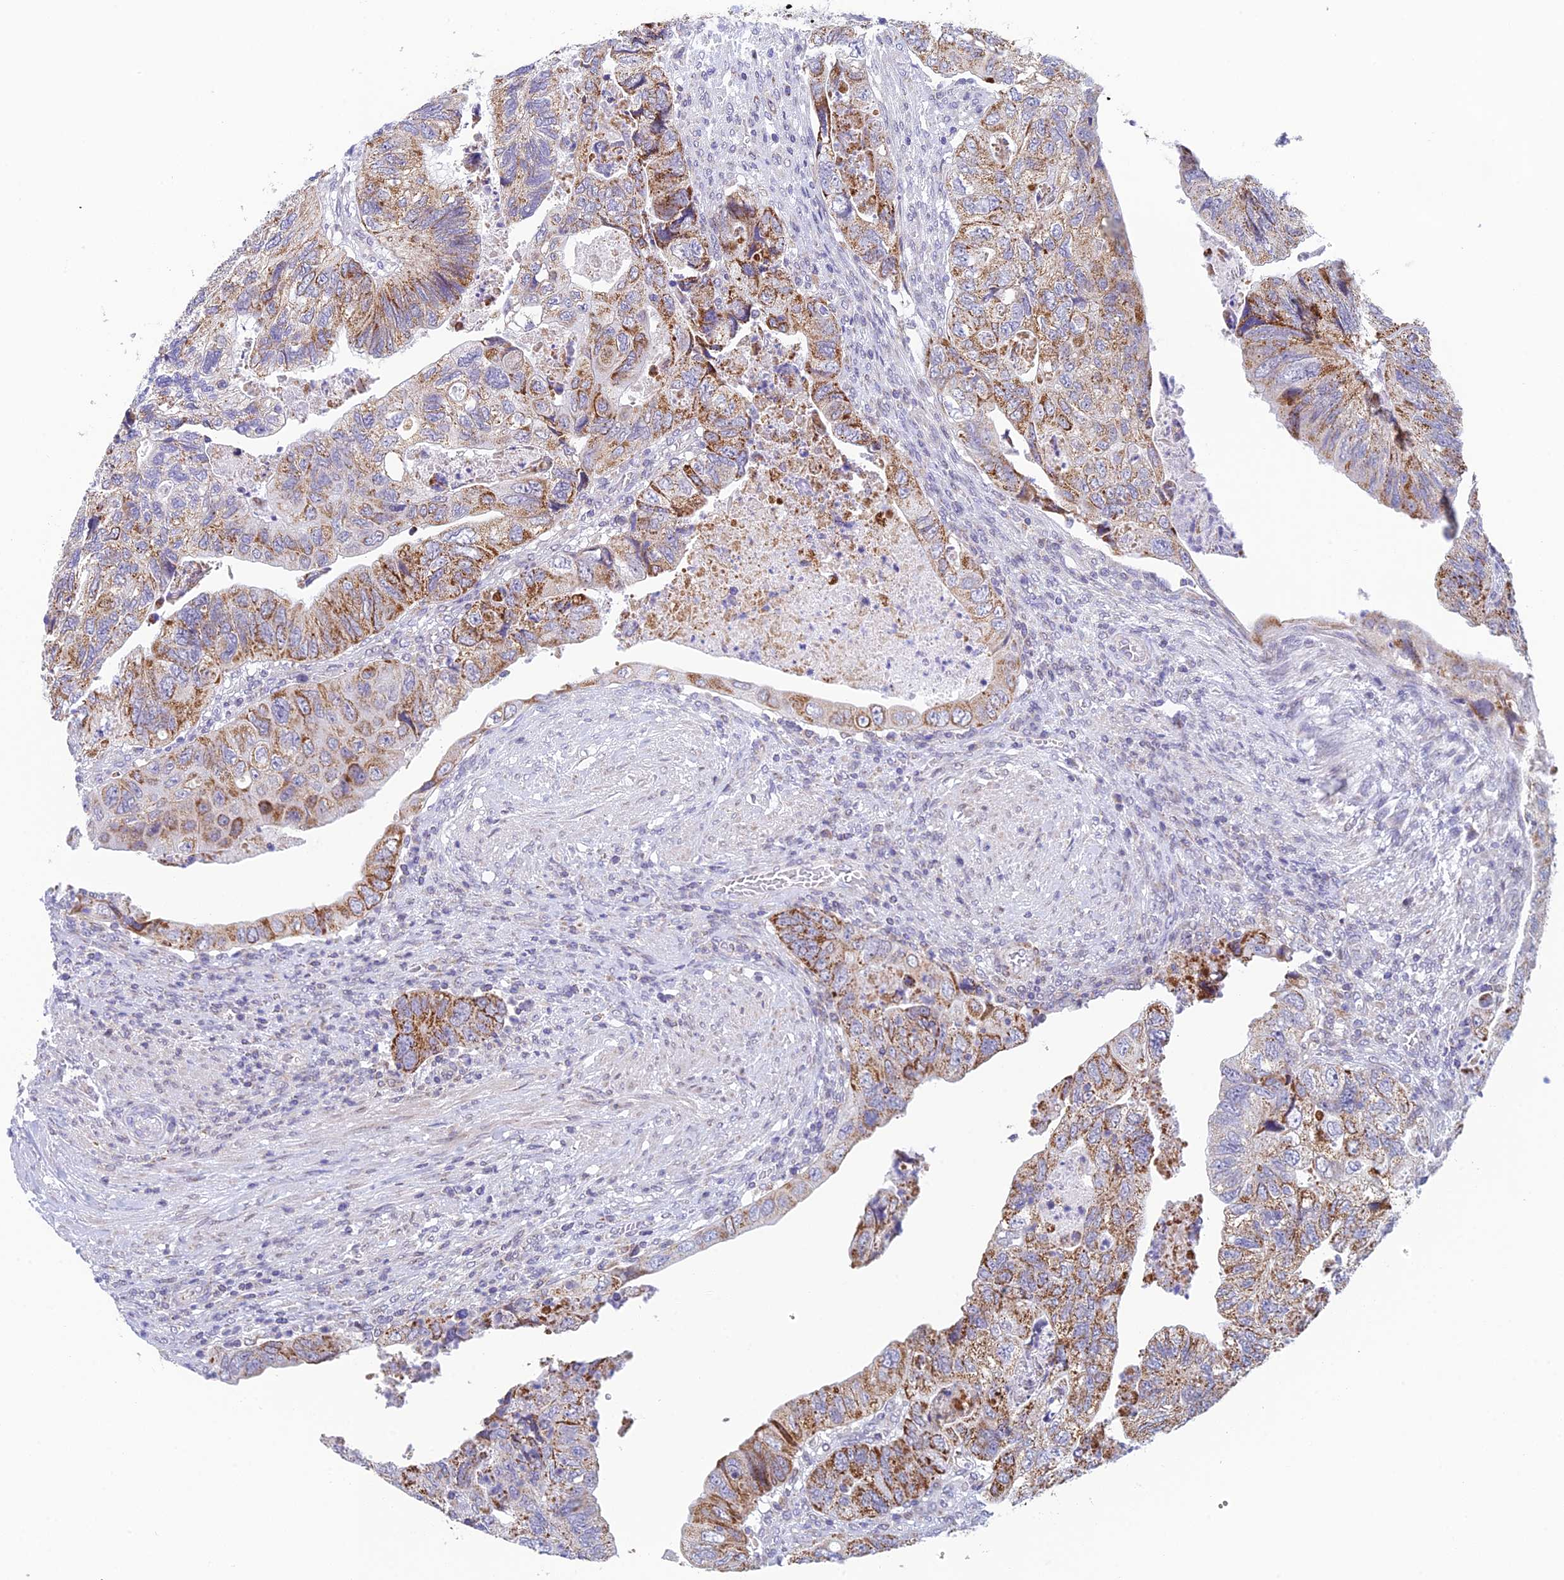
{"staining": {"intensity": "moderate", "quantity": ">75%", "location": "cytoplasmic/membranous"}, "tissue": "colorectal cancer", "cell_type": "Tumor cells", "image_type": "cancer", "snomed": [{"axis": "morphology", "description": "Adenocarcinoma, NOS"}, {"axis": "topography", "description": "Rectum"}], "caption": "An immunohistochemistry (IHC) photomicrograph of tumor tissue is shown. Protein staining in brown highlights moderate cytoplasmic/membranous positivity in colorectal cancer within tumor cells.", "gene": "REXO5", "patient": {"sex": "male", "age": 63}}